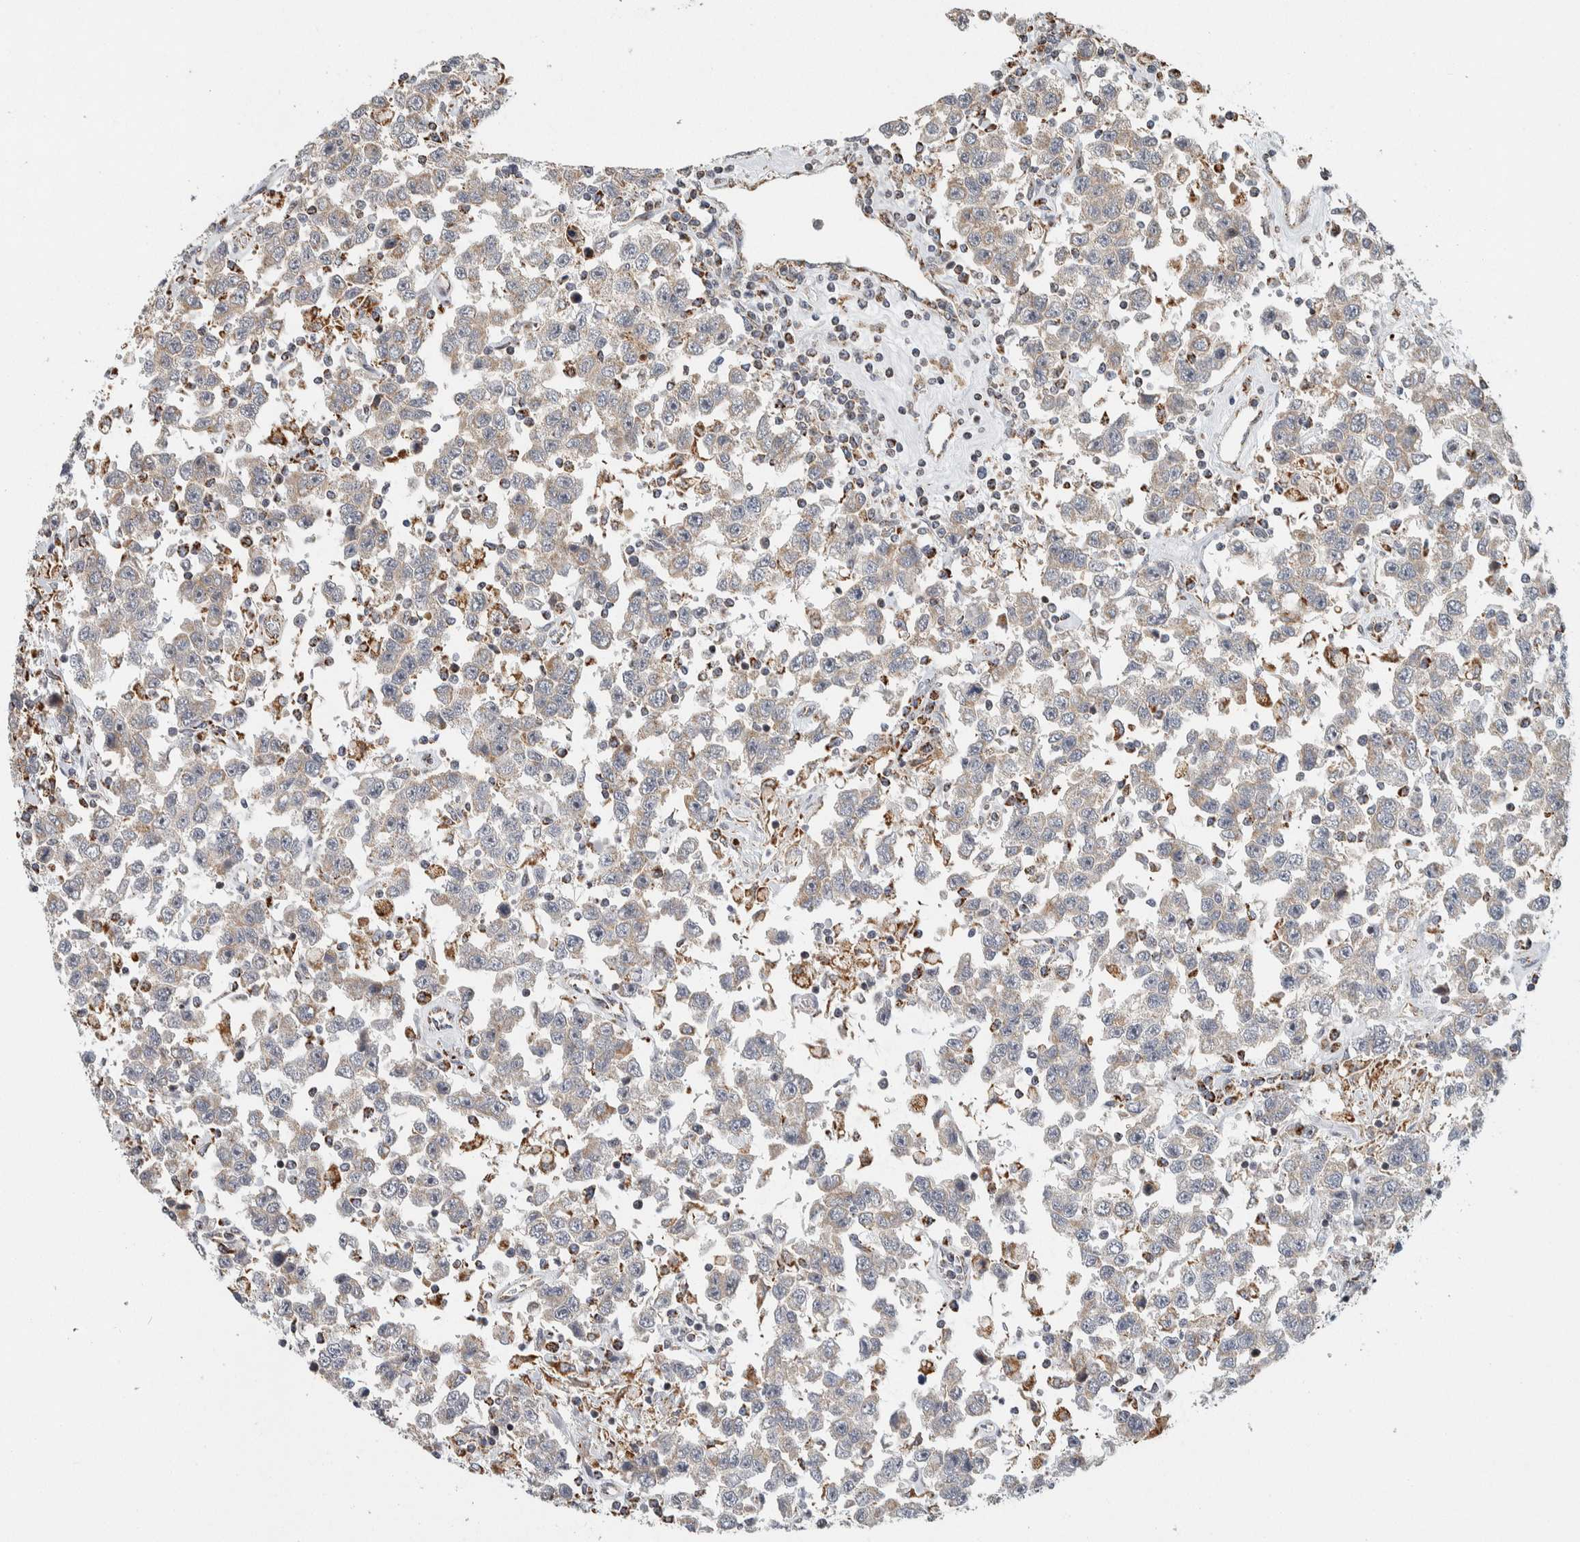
{"staining": {"intensity": "negative", "quantity": "none", "location": "none"}, "tissue": "testis cancer", "cell_type": "Tumor cells", "image_type": "cancer", "snomed": [{"axis": "morphology", "description": "Seminoma, NOS"}, {"axis": "topography", "description": "Testis"}], "caption": "Tumor cells are negative for brown protein staining in testis cancer (seminoma). (DAB (3,3'-diaminobenzidine) immunohistochemistry, high magnification).", "gene": "AFP", "patient": {"sex": "male", "age": 41}}